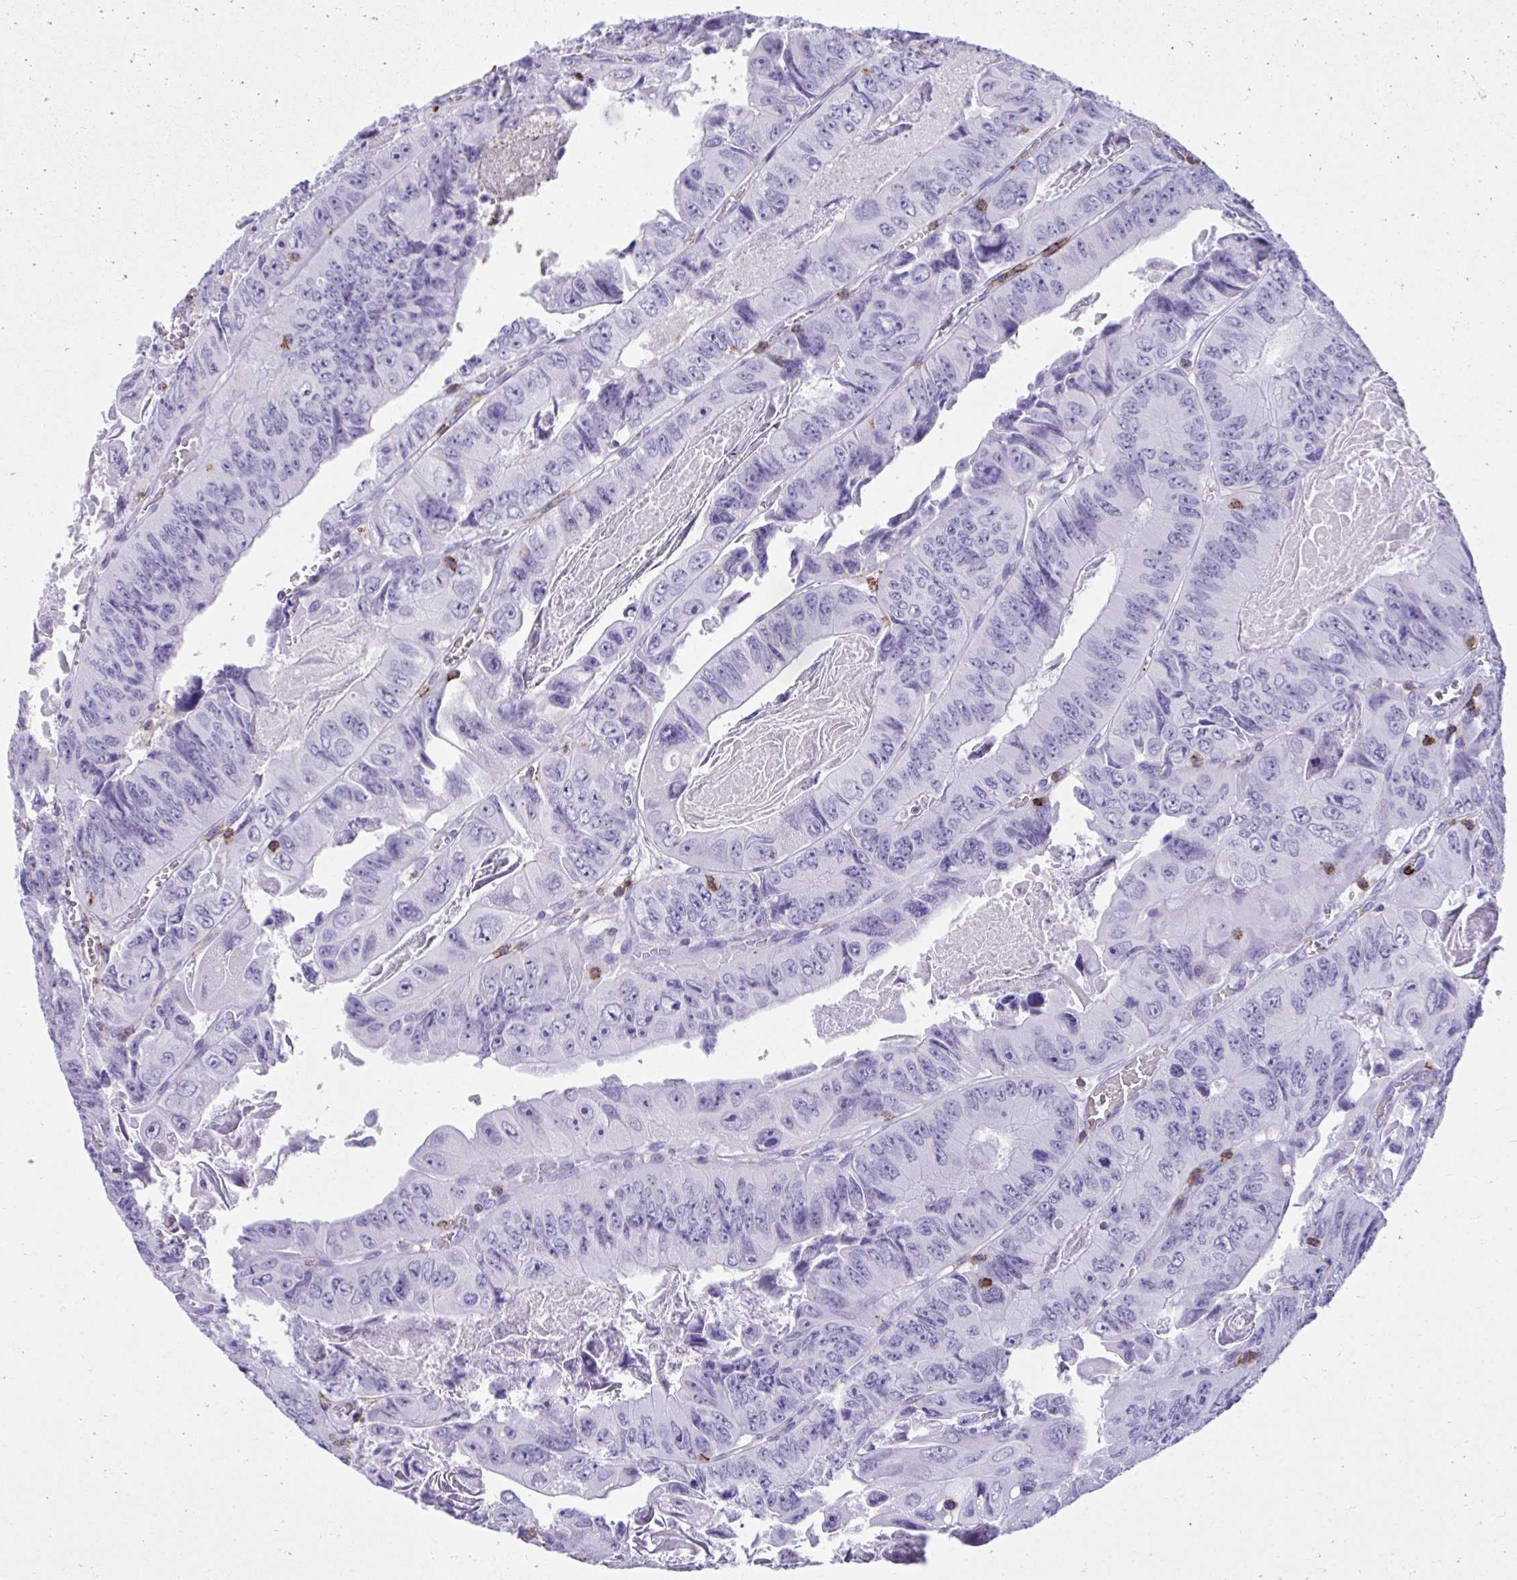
{"staining": {"intensity": "negative", "quantity": "none", "location": "none"}, "tissue": "colorectal cancer", "cell_type": "Tumor cells", "image_type": "cancer", "snomed": [{"axis": "morphology", "description": "Adenocarcinoma, NOS"}, {"axis": "topography", "description": "Colon"}], "caption": "High power microscopy histopathology image of an immunohistochemistry (IHC) histopathology image of adenocarcinoma (colorectal), revealing no significant positivity in tumor cells.", "gene": "SPN", "patient": {"sex": "female", "age": 84}}